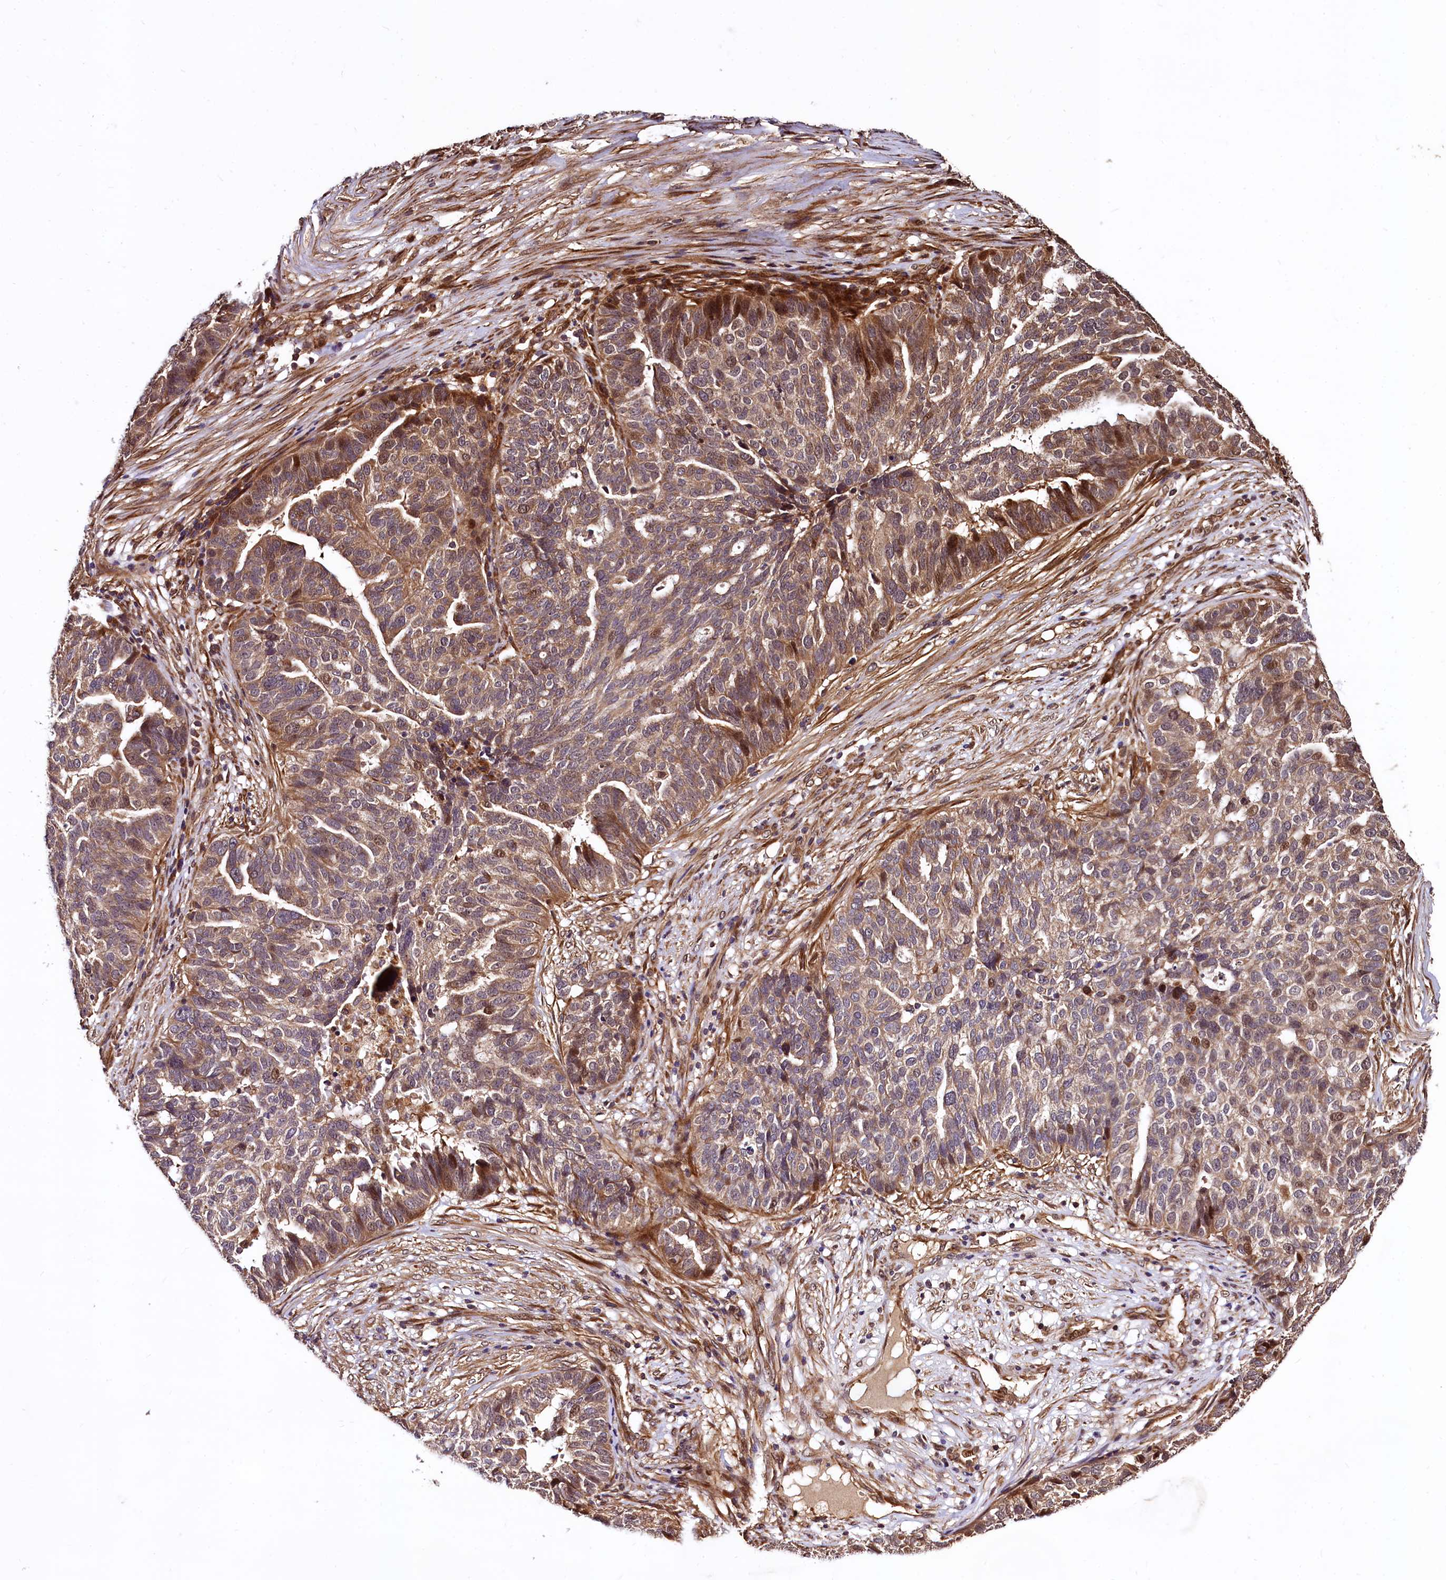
{"staining": {"intensity": "moderate", "quantity": "25%-75%", "location": "cytoplasmic/membranous,nuclear"}, "tissue": "ovarian cancer", "cell_type": "Tumor cells", "image_type": "cancer", "snomed": [{"axis": "morphology", "description": "Cystadenocarcinoma, serous, NOS"}, {"axis": "topography", "description": "Ovary"}], "caption": "DAB (3,3'-diaminobenzidine) immunohistochemical staining of human serous cystadenocarcinoma (ovarian) shows moderate cytoplasmic/membranous and nuclear protein staining in about 25%-75% of tumor cells.", "gene": "TBCEL", "patient": {"sex": "female", "age": 59}}